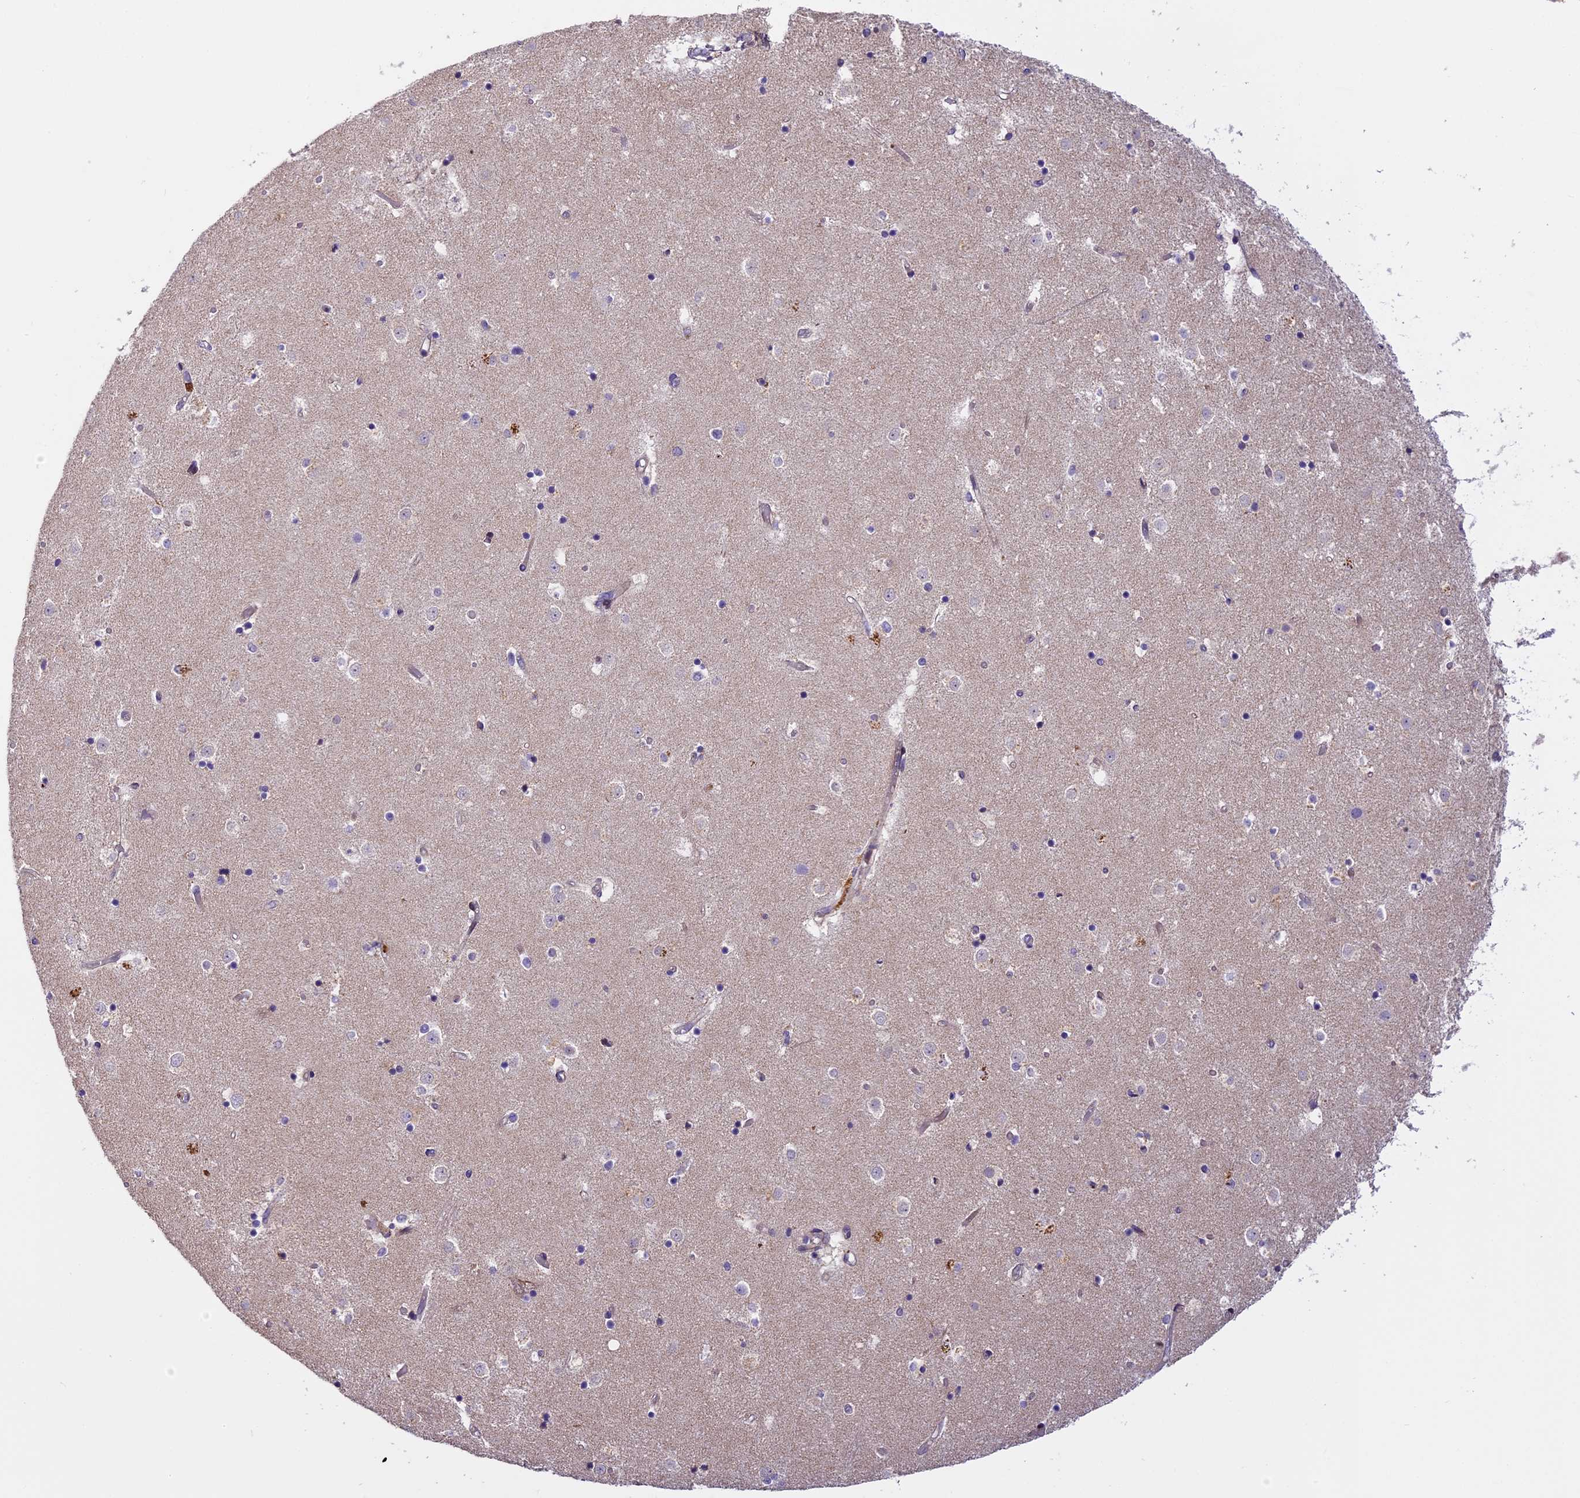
{"staining": {"intensity": "negative", "quantity": "none", "location": "none"}, "tissue": "caudate", "cell_type": "Glial cells", "image_type": "normal", "snomed": [{"axis": "morphology", "description": "Normal tissue, NOS"}, {"axis": "topography", "description": "Lateral ventricle wall"}], "caption": "Histopathology image shows no significant protein expression in glial cells of normal caudate. (Immunohistochemistry, brightfield microscopy, high magnification).", "gene": "FAM98C", "patient": {"sex": "female", "age": 52}}